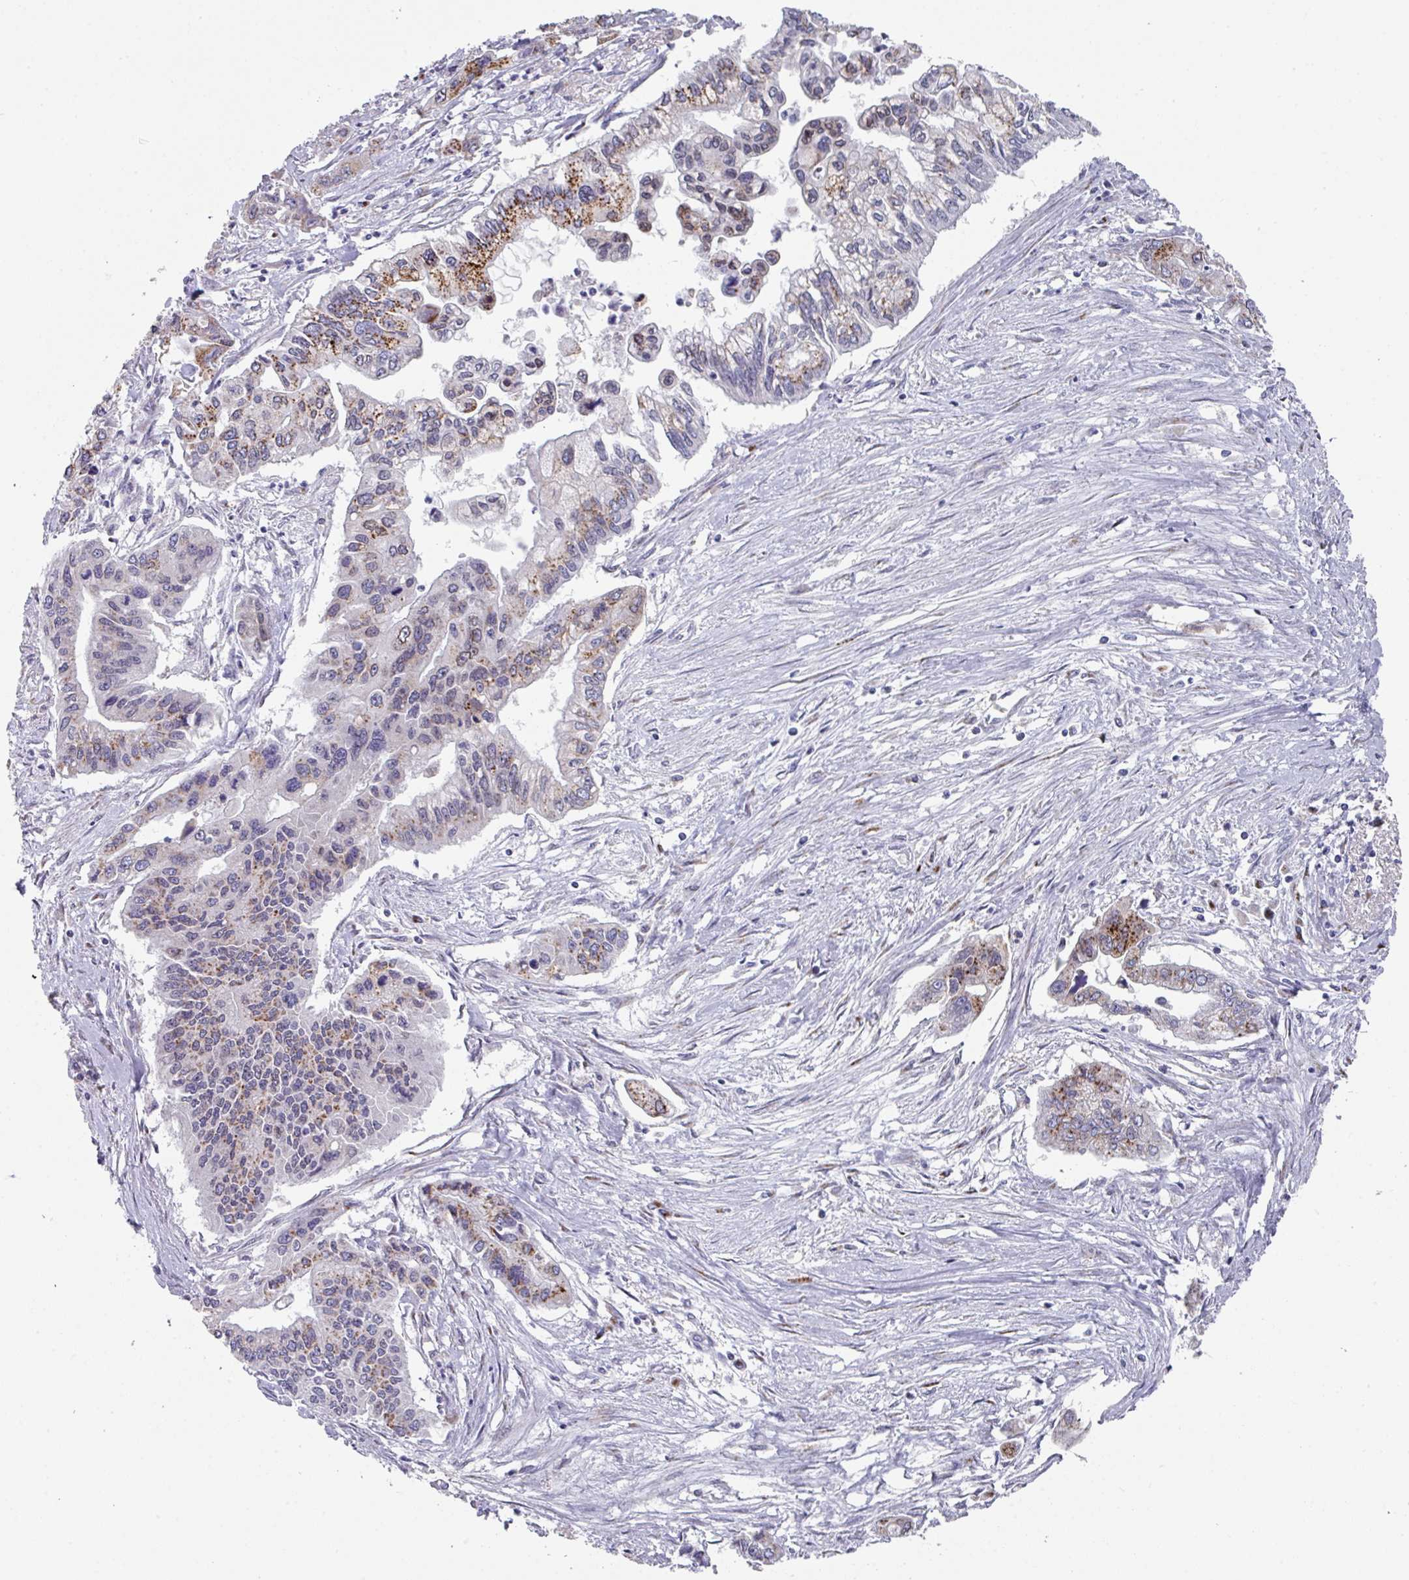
{"staining": {"intensity": "moderate", "quantity": "25%-75%", "location": "cytoplasmic/membranous"}, "tissue": "pancreatic cancer", "cell_type": "Tumor cells", "image_type": "cancer", "snomed": [{"axis": "morphology", "description": "Adenocarcinoma, NOS"}, {"axis": "topography", "description": "Pancreas"}], "caption": "A high-resolution micrograph shows IHC staining of adenocarcinoma (pancreatic), which shows moderate cytoplasmic/membranous expression in approximately 25%-75% of tumor cells. (DAB IHC with brightfield microscopy, high magnification).", "gene": "VKORC1L1", "patient": {"sex": "male", "age": 62}}